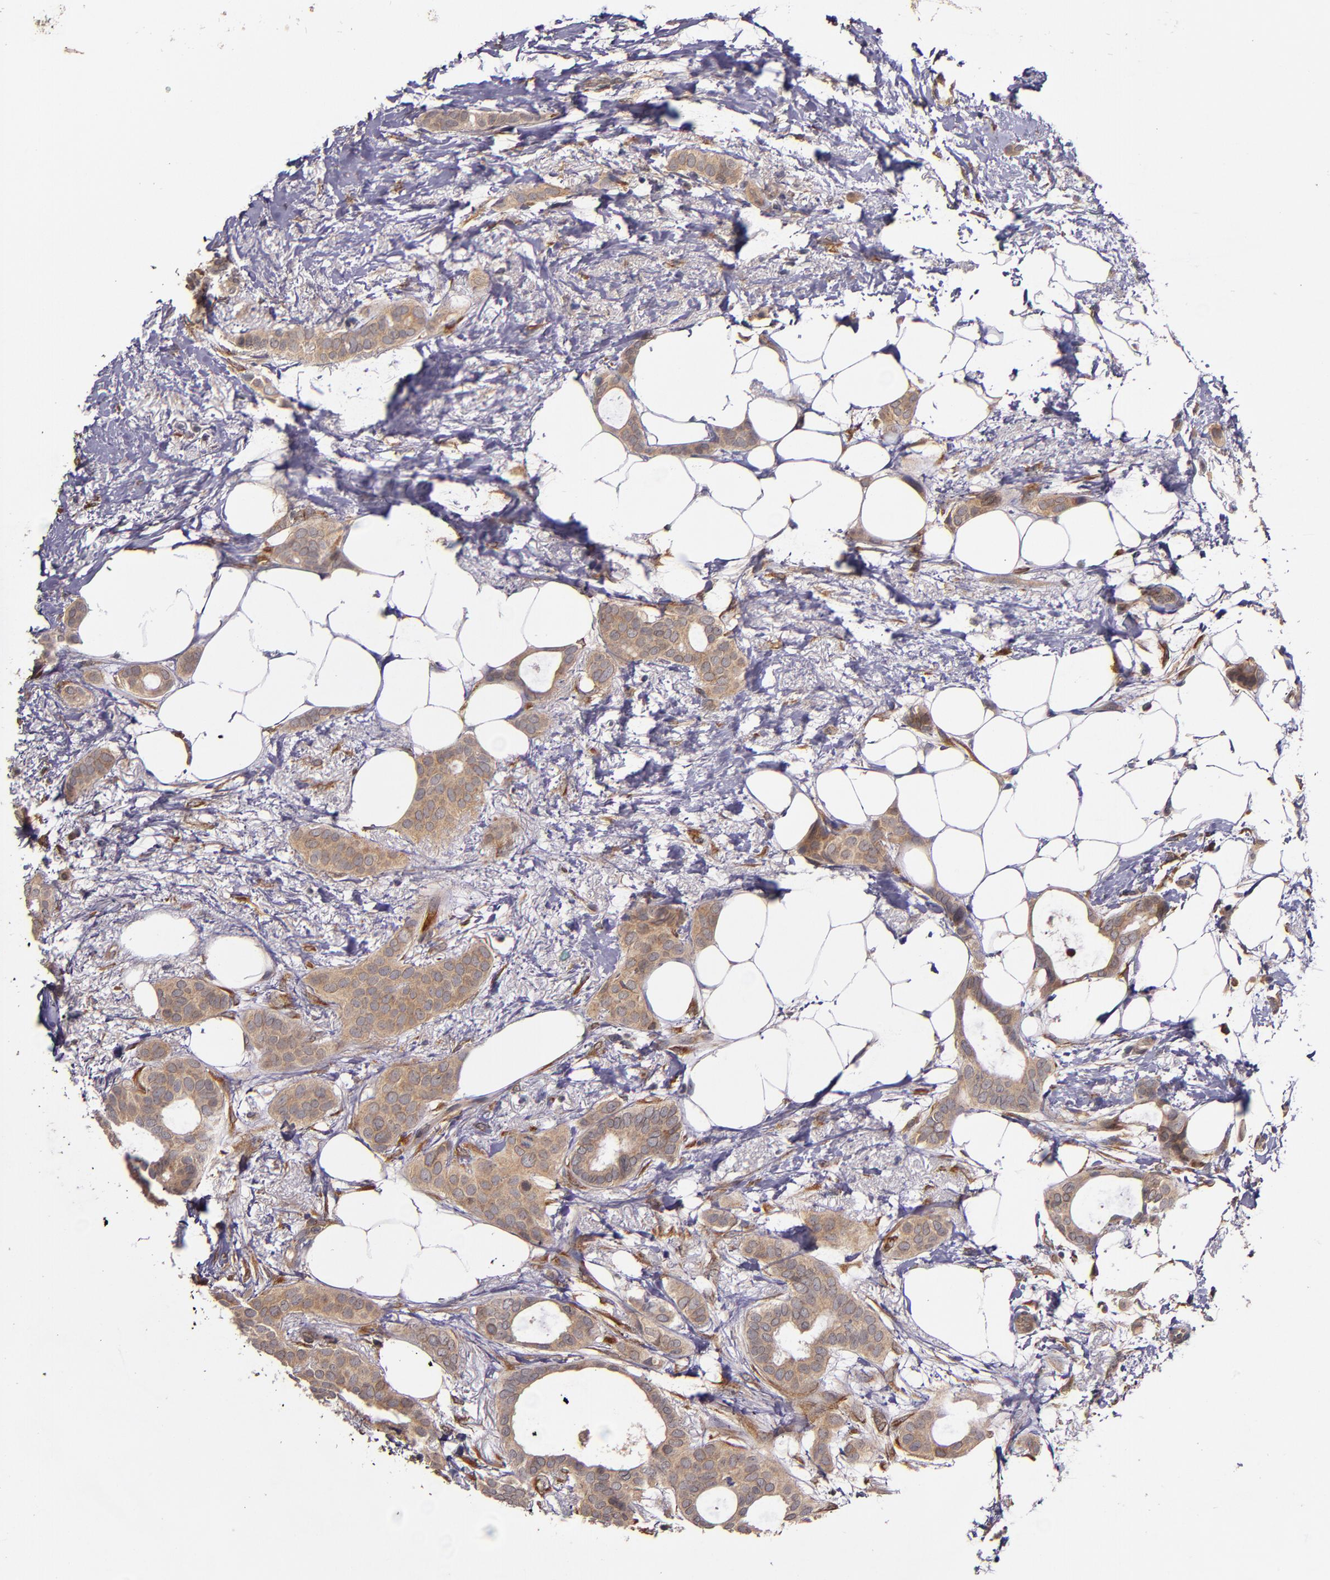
{"staining": {"intensity": "moderate", "quantity": ">75%", "location": "cytoplasmic/membranous"}, "tissue": "breast cancer", "cell_type": "Tumor cells", "image_type": "cancer", "snomed": [{"axis": "morphology", "description": "Duct carcinoma"}, {"axis": "topography", "description": "Breast"}], "caption": "Approximately >75% of tumor cells in breast cancer demonstrate moderate cytoplasmic/membranous protein expression as visualized by brown immunohistochemical staining.", "gene": "PRAF2", "patient": {"sex": "female", "age": 54}}